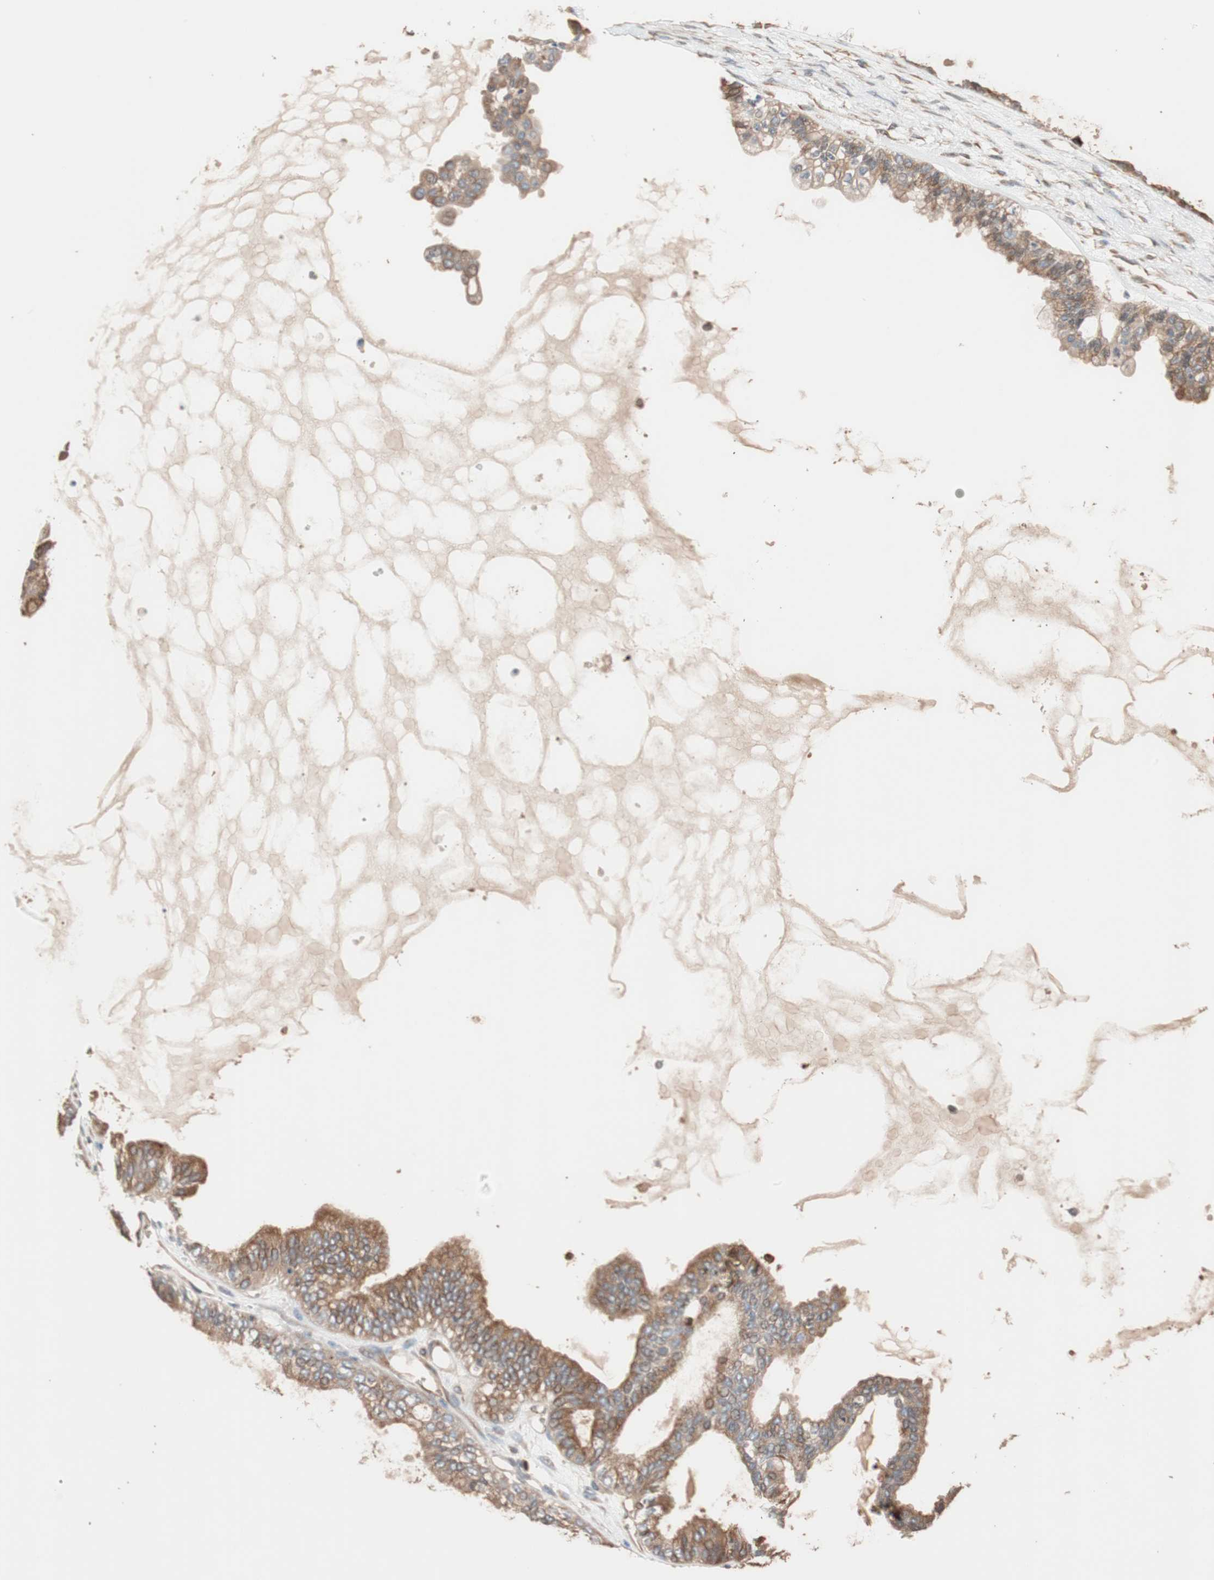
{"staining": {"intensity": "moderate", "quantity": ">75%", "location": "cytoplasmic/membranous"}, "tissue": "ovarian cancer", "cell_type": "Tumor cells", "image_type": "cancer", "snomed": [{"axis": "morphology", "description": "Carcinoma, NOS"}, {"axis": "morphology", "description": "Carcinoma, endometroid"}, {"axis": "topography", "description": "Ovary"}], "caption": "Tumor cells exhibit moderate cytoplasmic/membranous expression in approximately >75% of cells in ovarian cancer (endometroid carcinoma).", "gene": "TUBB", "patient": {"sex": "female", "age": 50}}